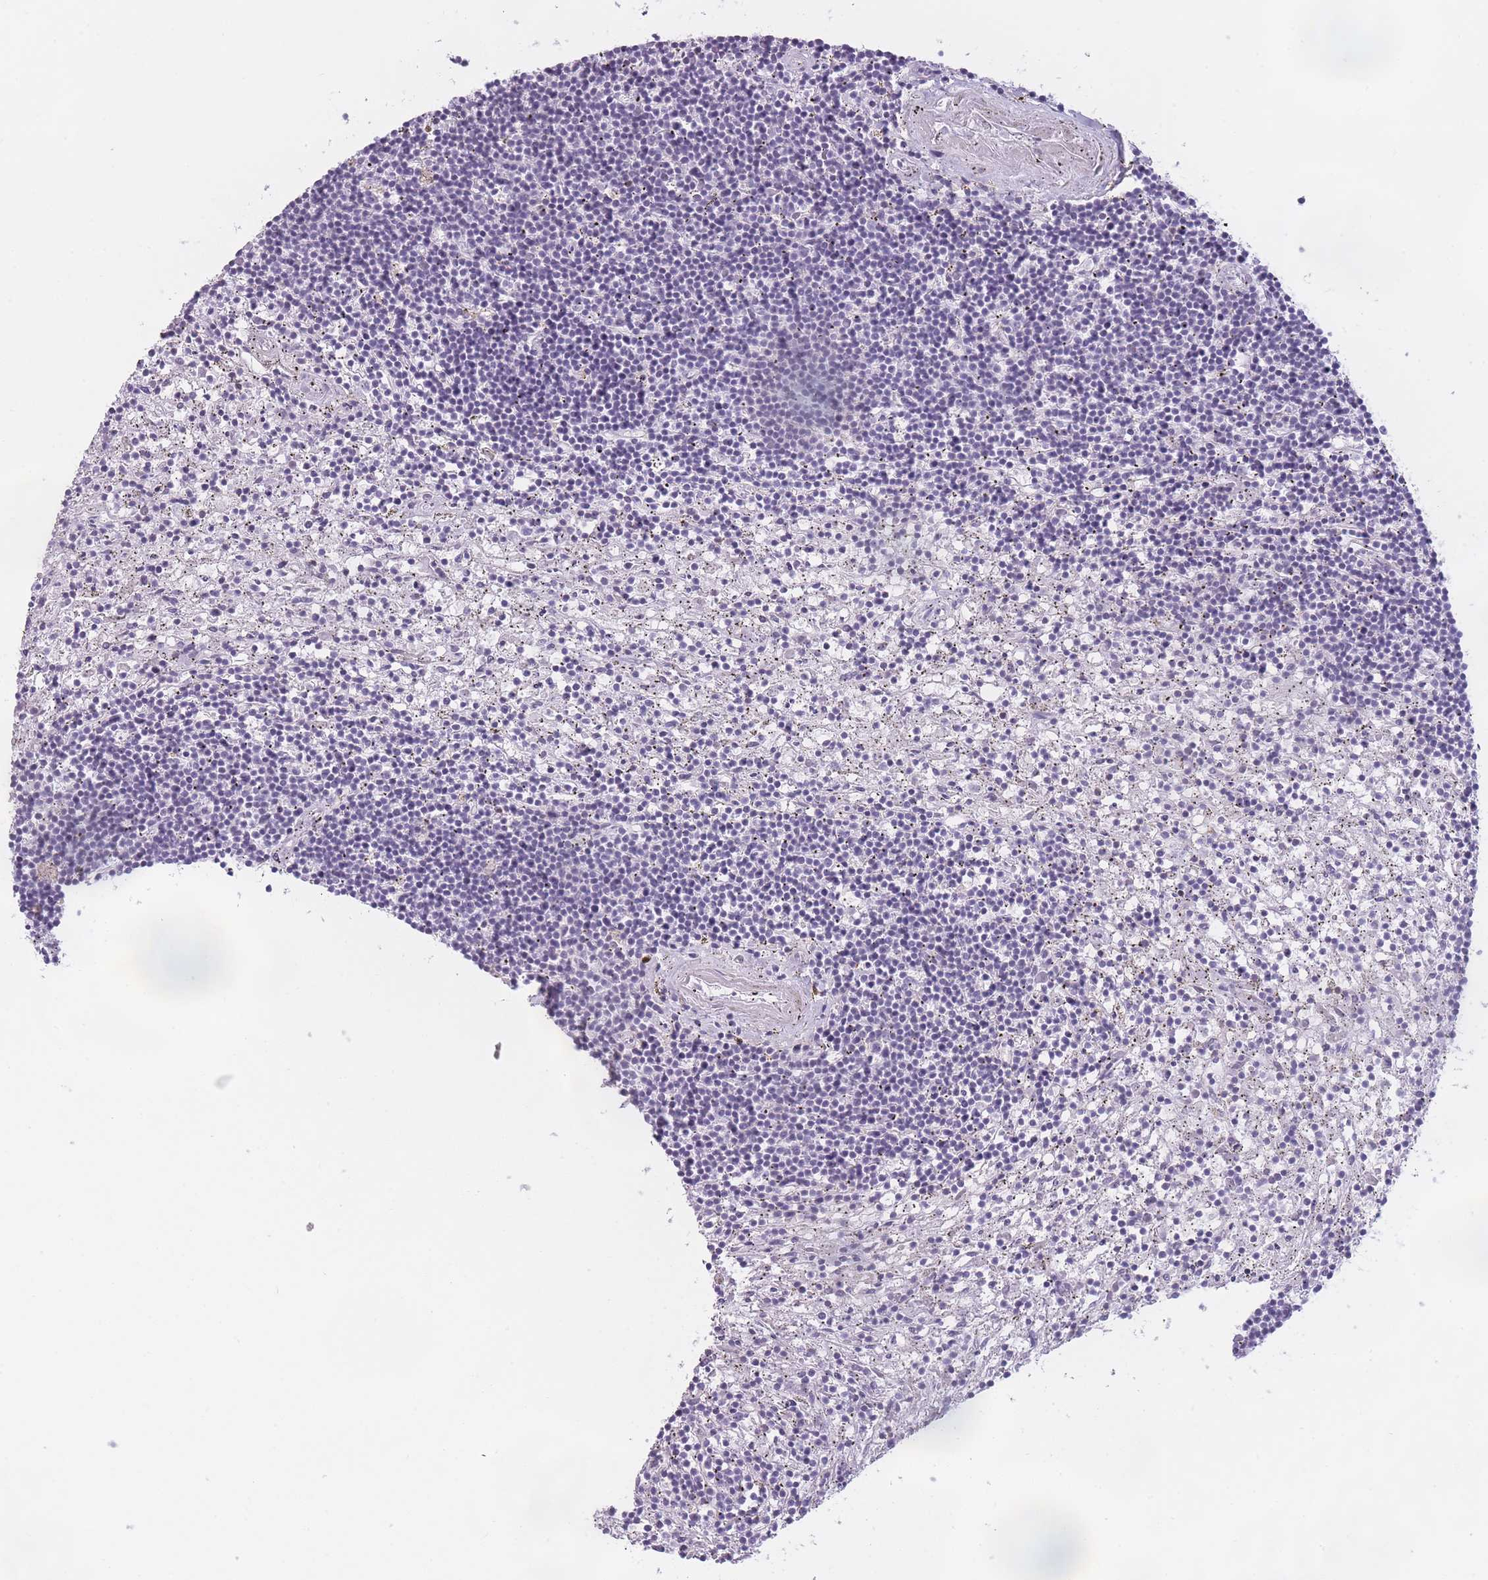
{"staining": {"intensity": "negative", "quantity": "none", "location": "none"}, "tissue": "lymphoma", "cell_type": "Tumor cells", "image_type": "cancer", "snomed": [{"axis": "morphology", "description": "Malignant lymphoma, non-Hodgkin's type, Low grade"}, {"axis": "topography", "description": "Spleen"}], "caption": "The image exhibits no significant staining in tumor cells of lymphoma. (Brightfield microscopy of DAB (3,3'-diaminobenzidine) immunohistochemistry at high magnification).", "gene": "GGT1", "patient": {"sex": "male", "age": 76}}